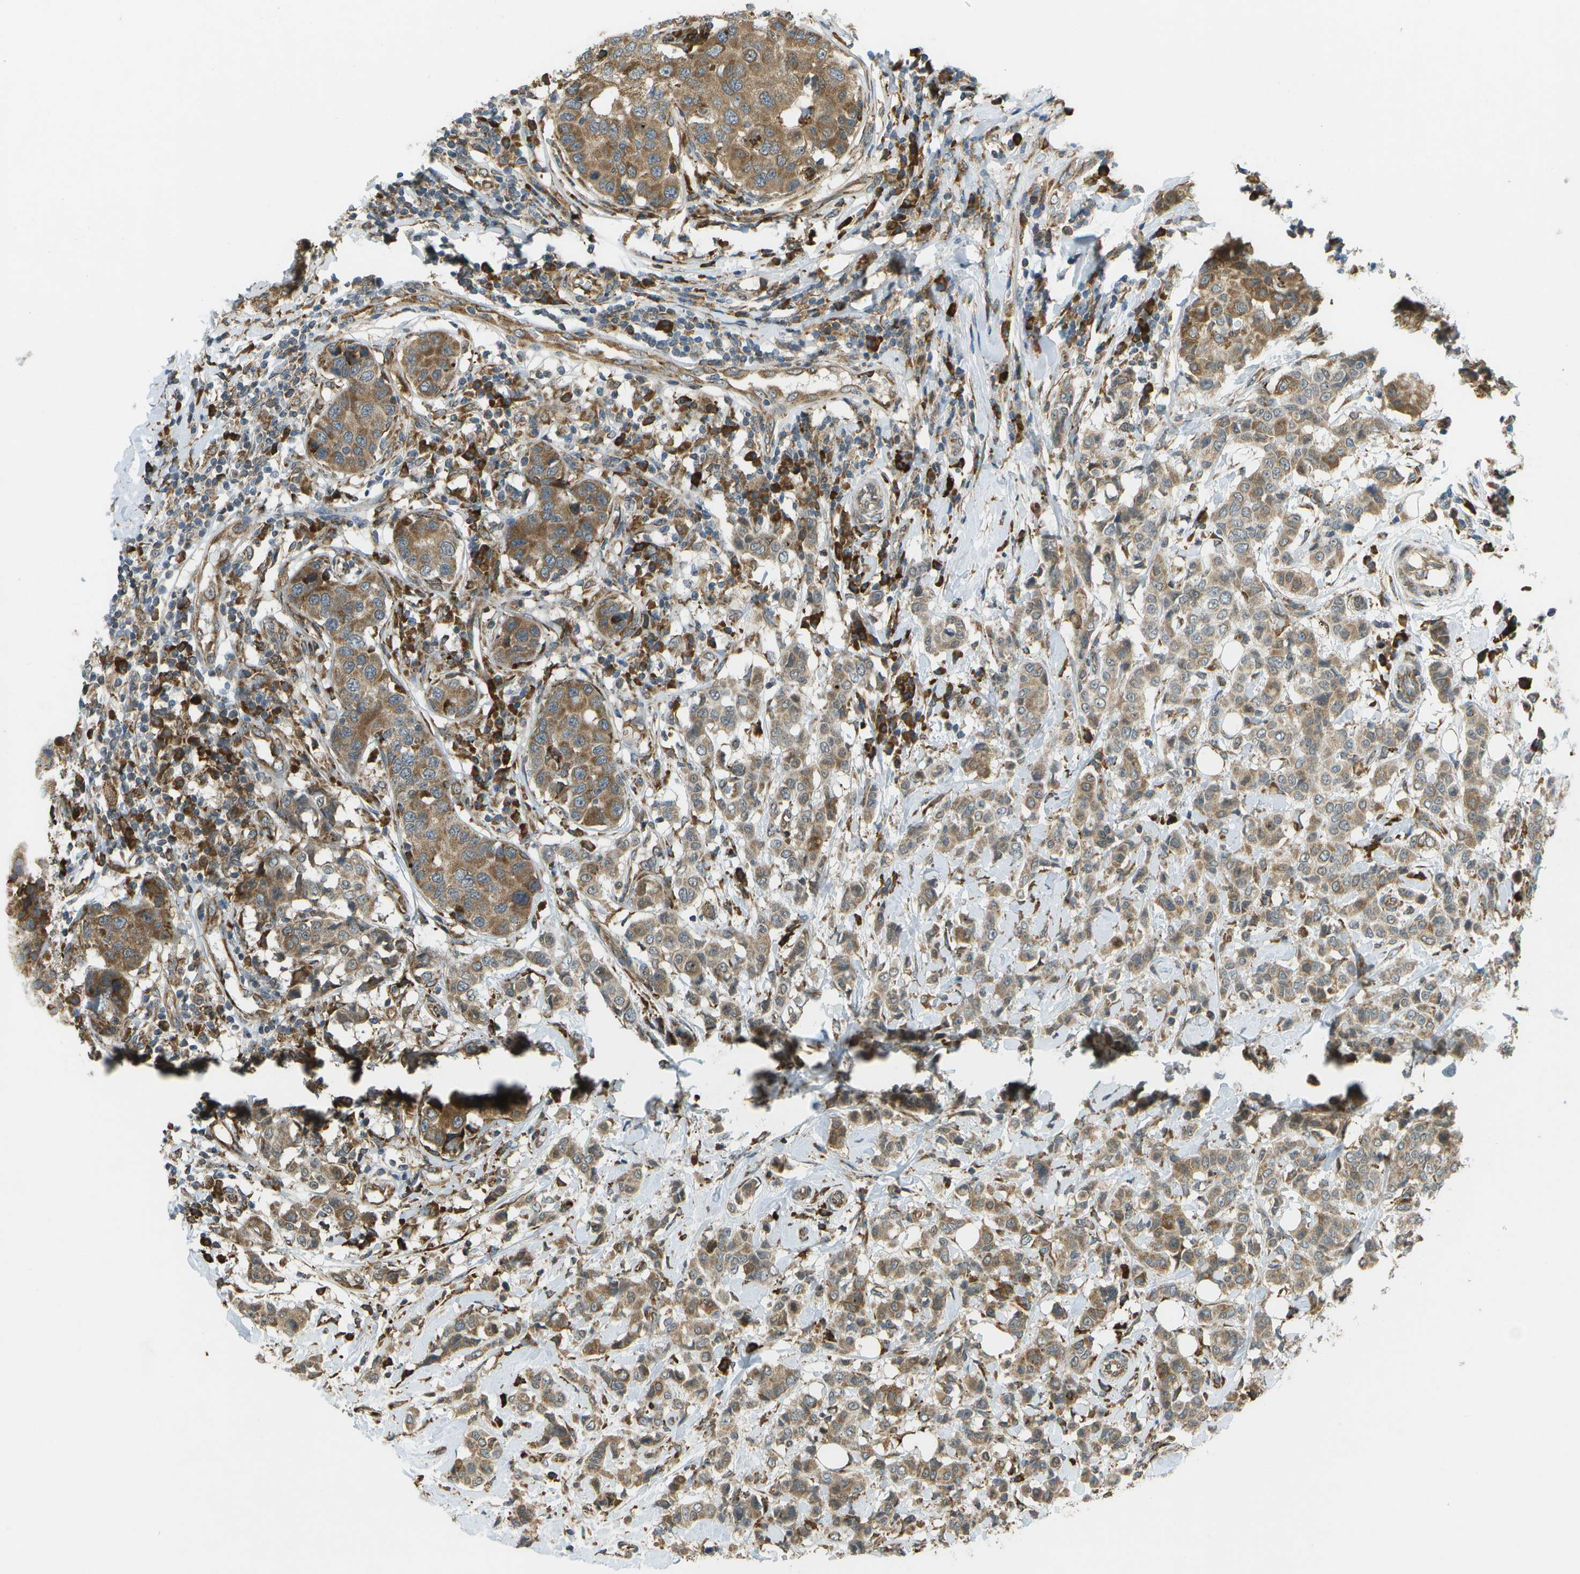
{"staining": {"intensity": "moderate", "quantity": ">75%", "location": "cytoplasmic/membranous"}, "tissue": "breast cancer", "cell_type": "Tumor cells", "image_type": "cancer", "snomed": [{"axis": "morphology", "description": "Duct carcinoma"}, {"axis": "topography", "description": "Breast"}], "caption": "An immunohistochemistry (IHC) image of tumor tissue is shown. Protein staining in brown highlights moderate cytoplasmic/membranous positivity in breast cancer within tumor cells. (DAB (3,3'-diaminobenzidine) IHC with brightfield microscopy, high magnification).", "gene": "USP30", "patient": {"sex": "female", "age": 27}}